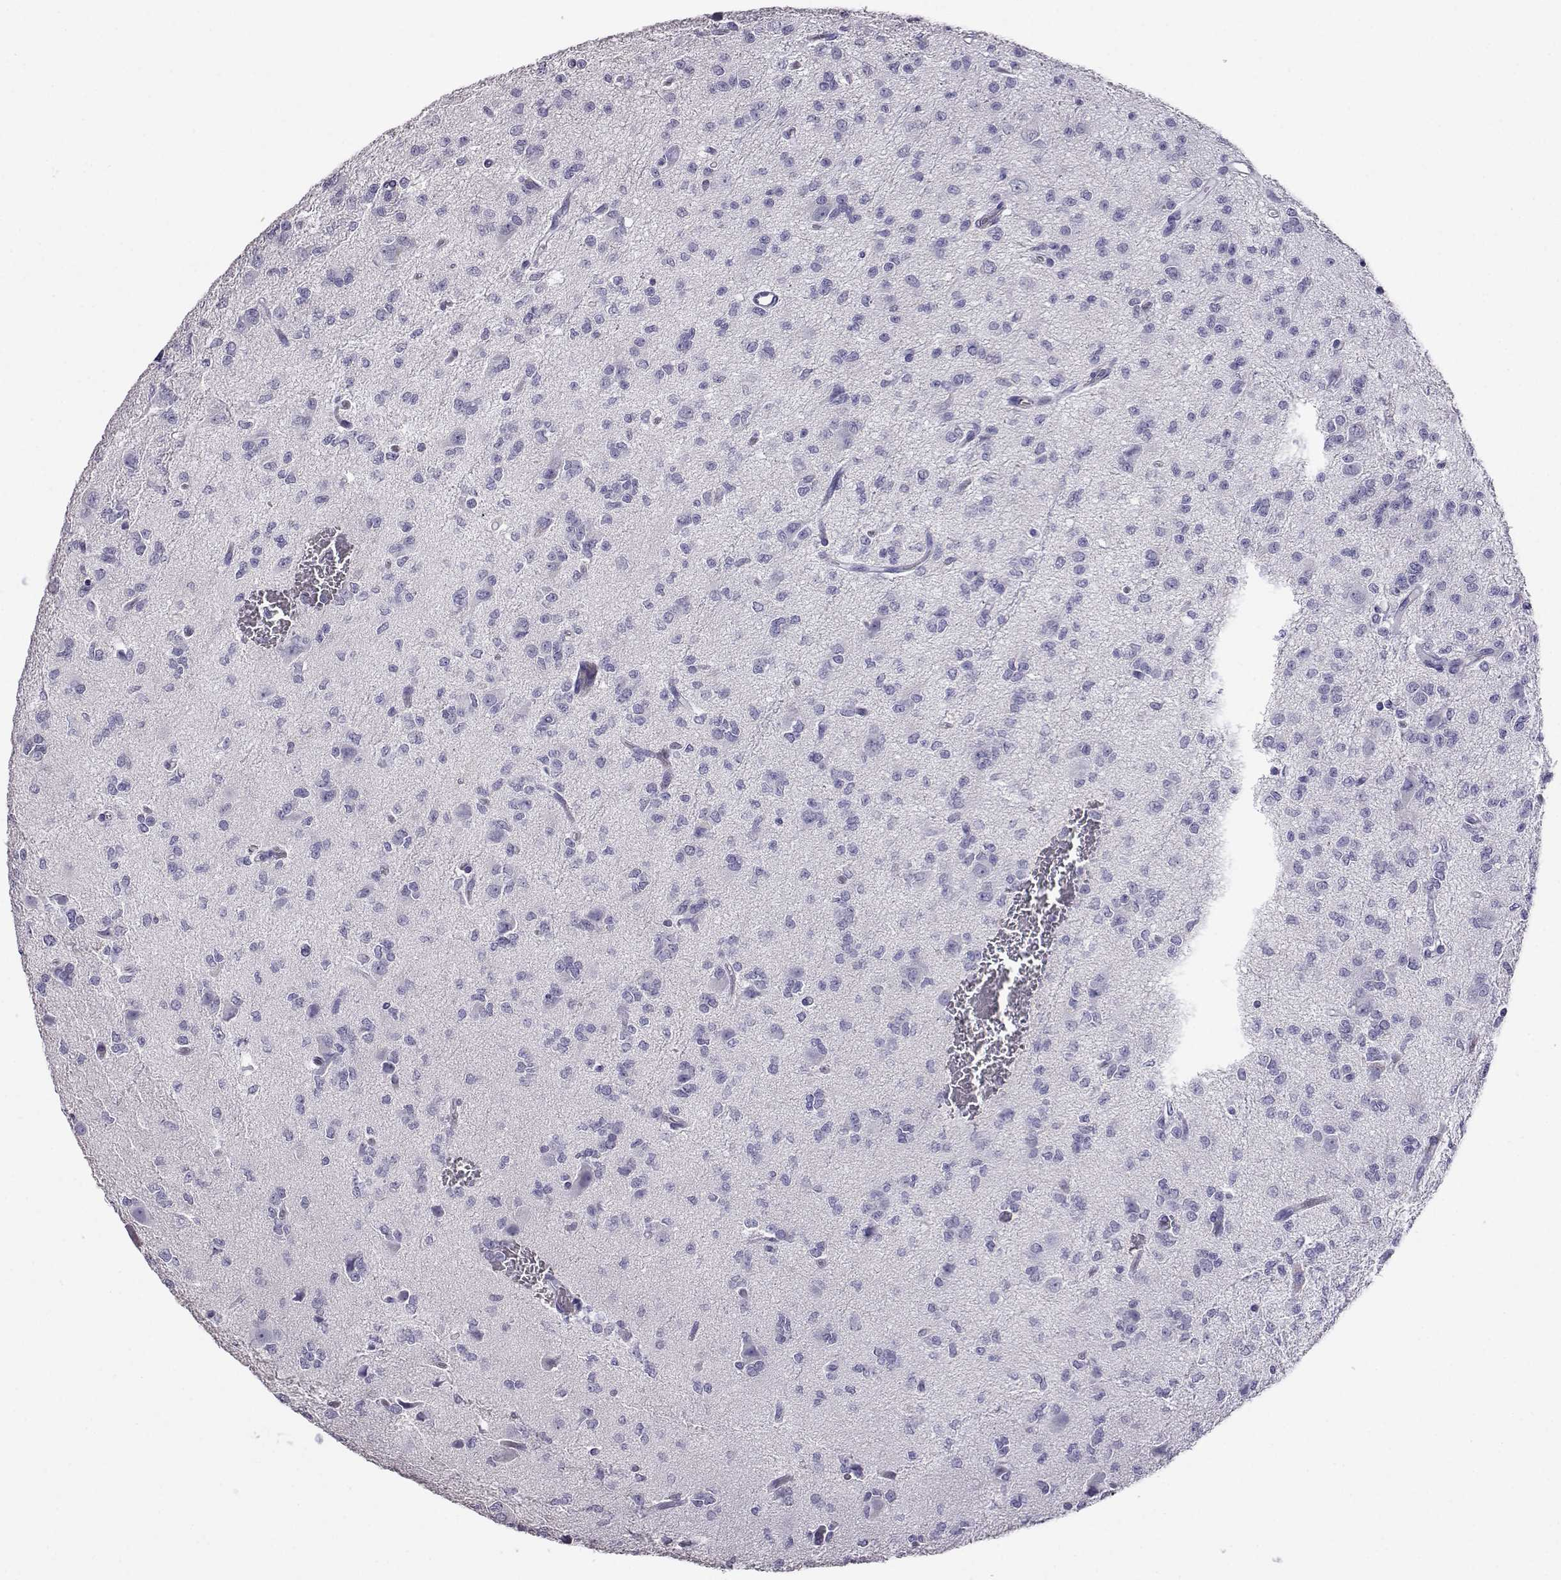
{"staining": {"intensity": "negative", "quantity": "none", "location": "none"}, "tissue": "glioma", "cell_type": "Tumor cells", "image_type": "cancer", "snomed": [{"axis": "morphology", "description": "Glioma, malignant, Low grade"}, {"axis": "topography", "description": "Brain"}], "caption": "Tumor cells show no significant protein staining in malignant glioma (low-grade). The staining was performed using DAB to visualize the protein expression in brown, while the nuclei were stained in blue with hematoxylin (Magnification: 20x).", "gene": "AKR1B1", "patient": {"sex": "male", "age": 27}}